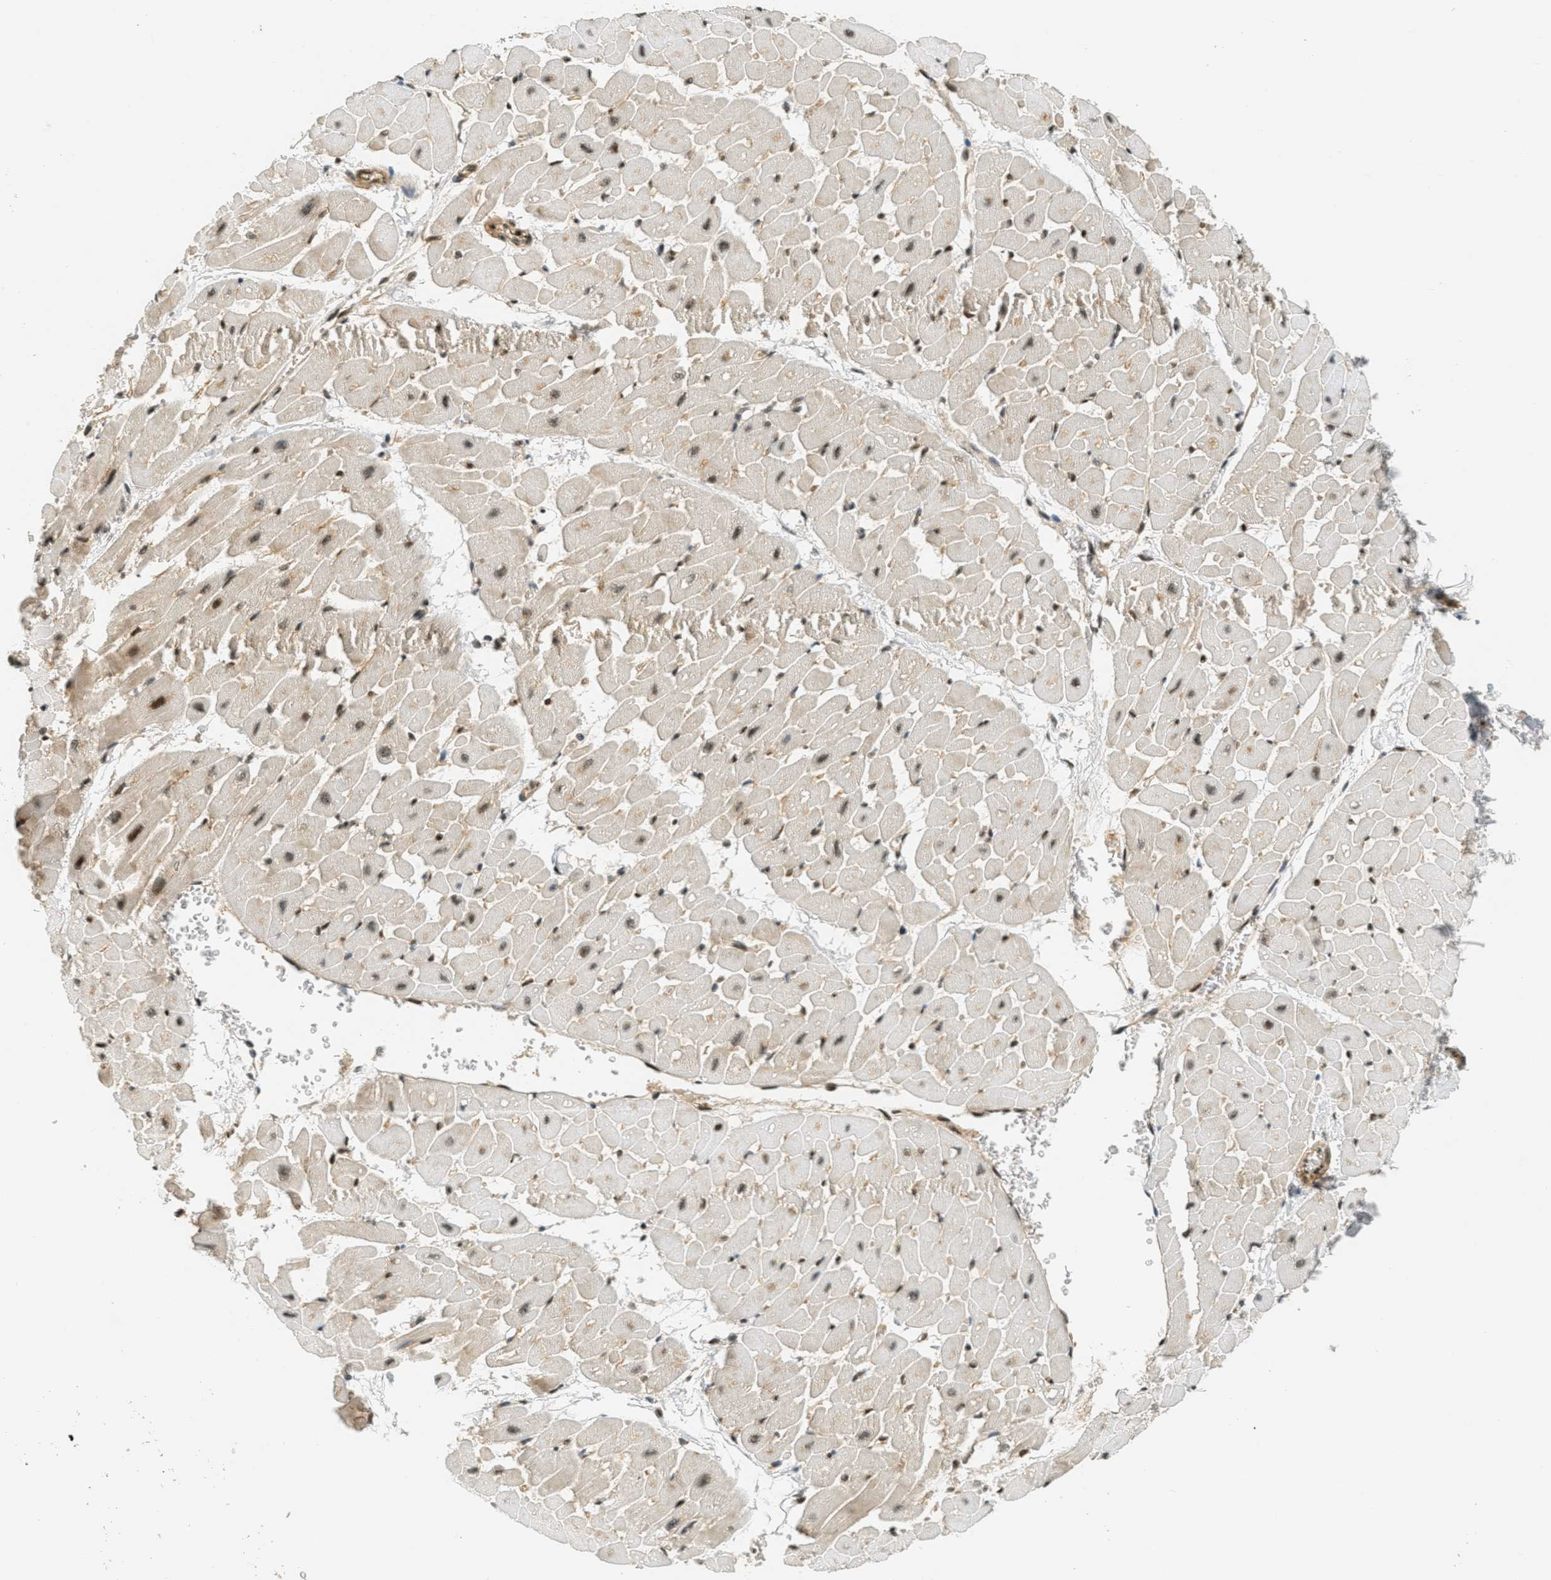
{"staining": {"intensity": "moderate", "quantity": "25%-75%", "location": "nuclear"}, "tissue": "heart muscle", "cell_type": "Cardiomyocytes", "image_type": "normal", "snomed": [{"axis": "morphology", "description": "Normal tissue, NOS"}, {"axis": "topography", "description": "Heart"}], "caption": "Cardiomyocytes demonstrate moderate nuclear expression in approximately 25%-75% of cells in normal heart muscle.", "gene": "FOXM1", "patient": {"sex": "male", "age": 45}}